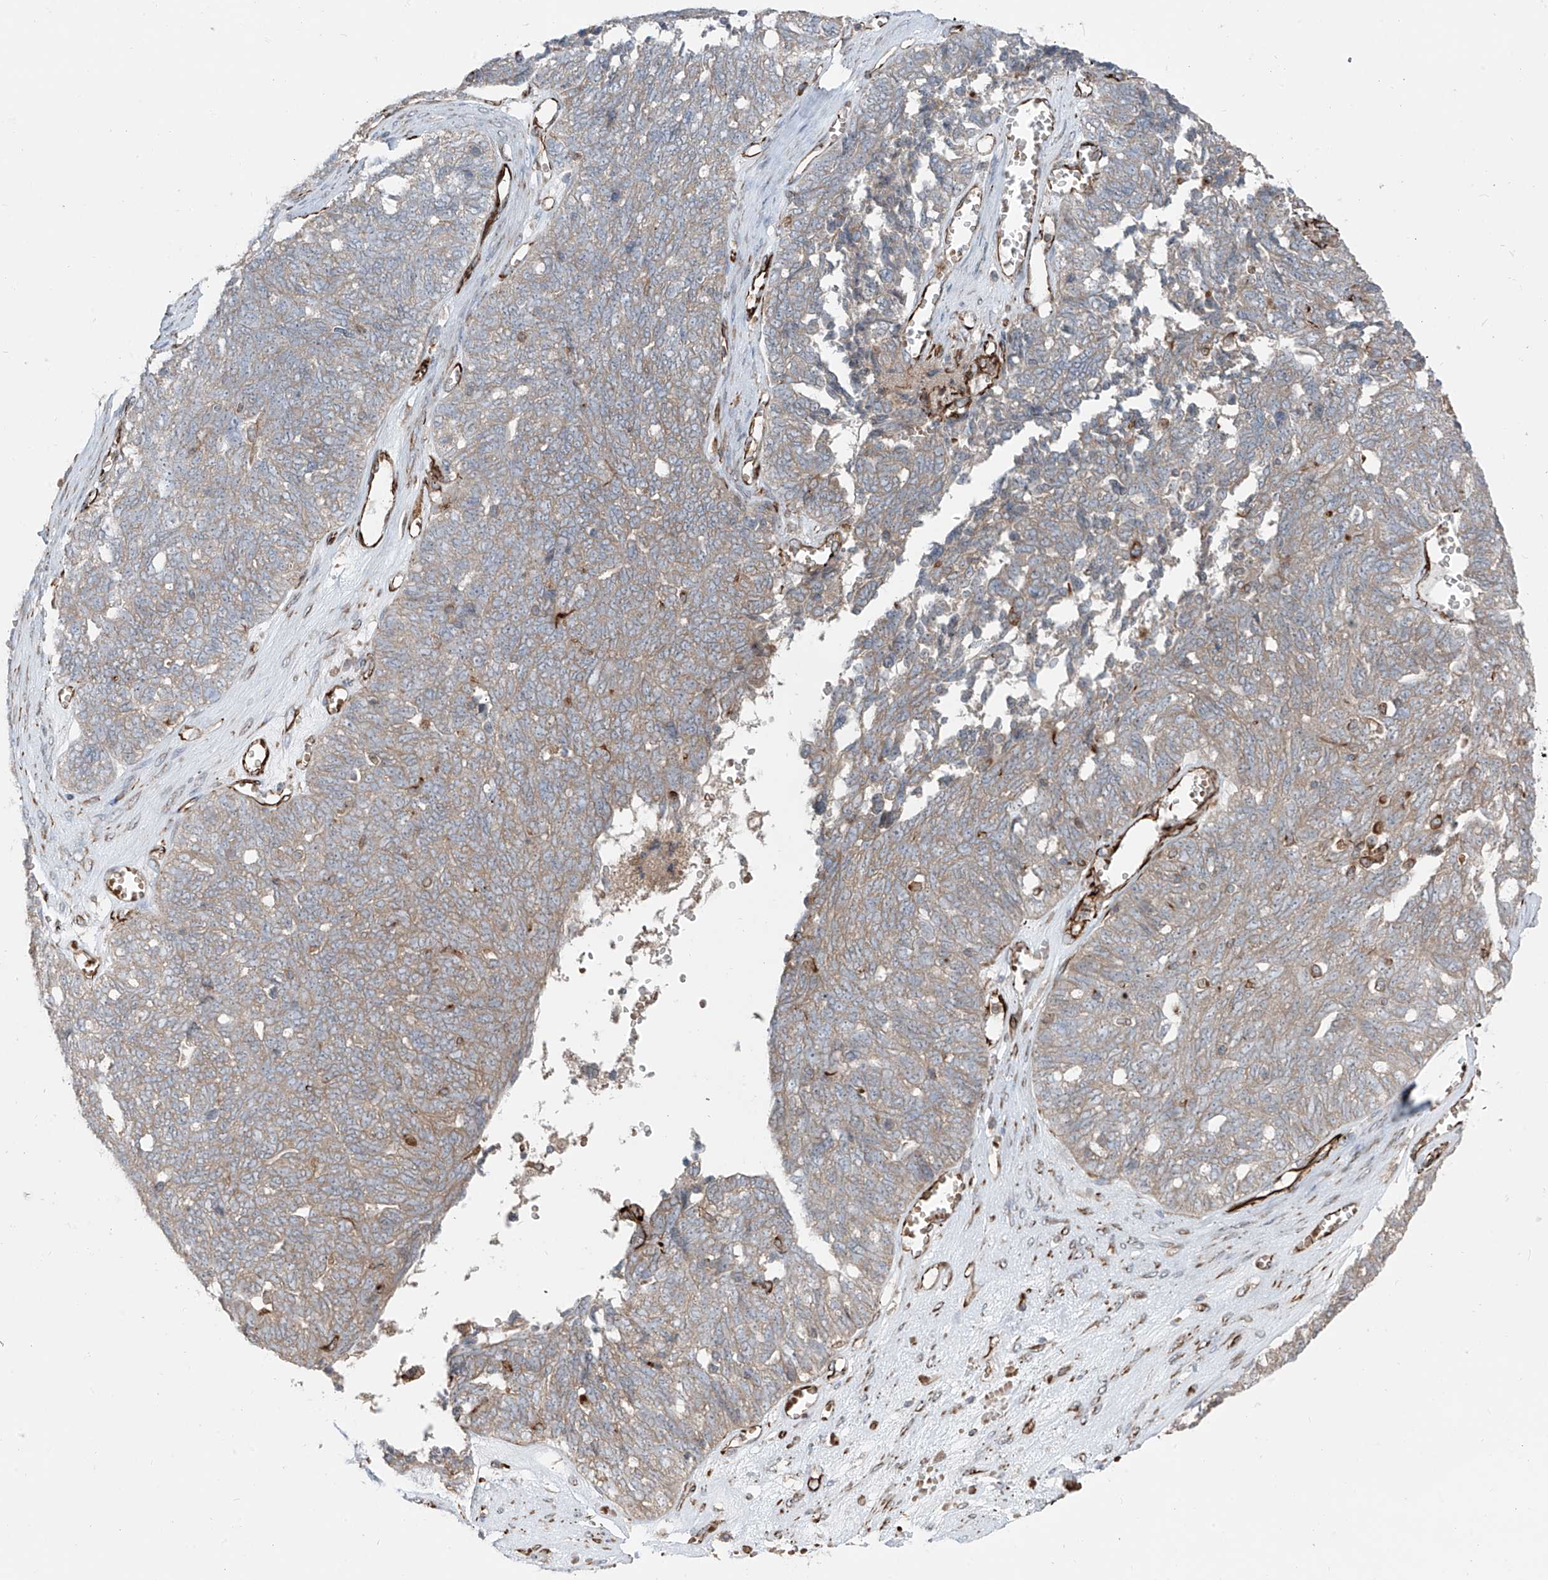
{"staining": {"intensity": "weak", "quantity": "25%-75%", "location": "cytoplasmic/membranous"}, "tissue": "ovarian cancer", "cell_type": "Tumor cells", "image_type": "cancer", "snomed": [{"axis": "morphology", "description": "Cystadenocarcinoma, serous, NOS"}, {"axis": "topography", "description": "Ovary"}], "caption": "Weak cytoplasmic/membranous positivity for a protein is identified in approximately 25%-75% of tumor cells of ovarian cancer (serous cystadenocarcinoma) using IHC.", "gene": "ERLEC1", "patient": {"sex": "female", "age": 79}}